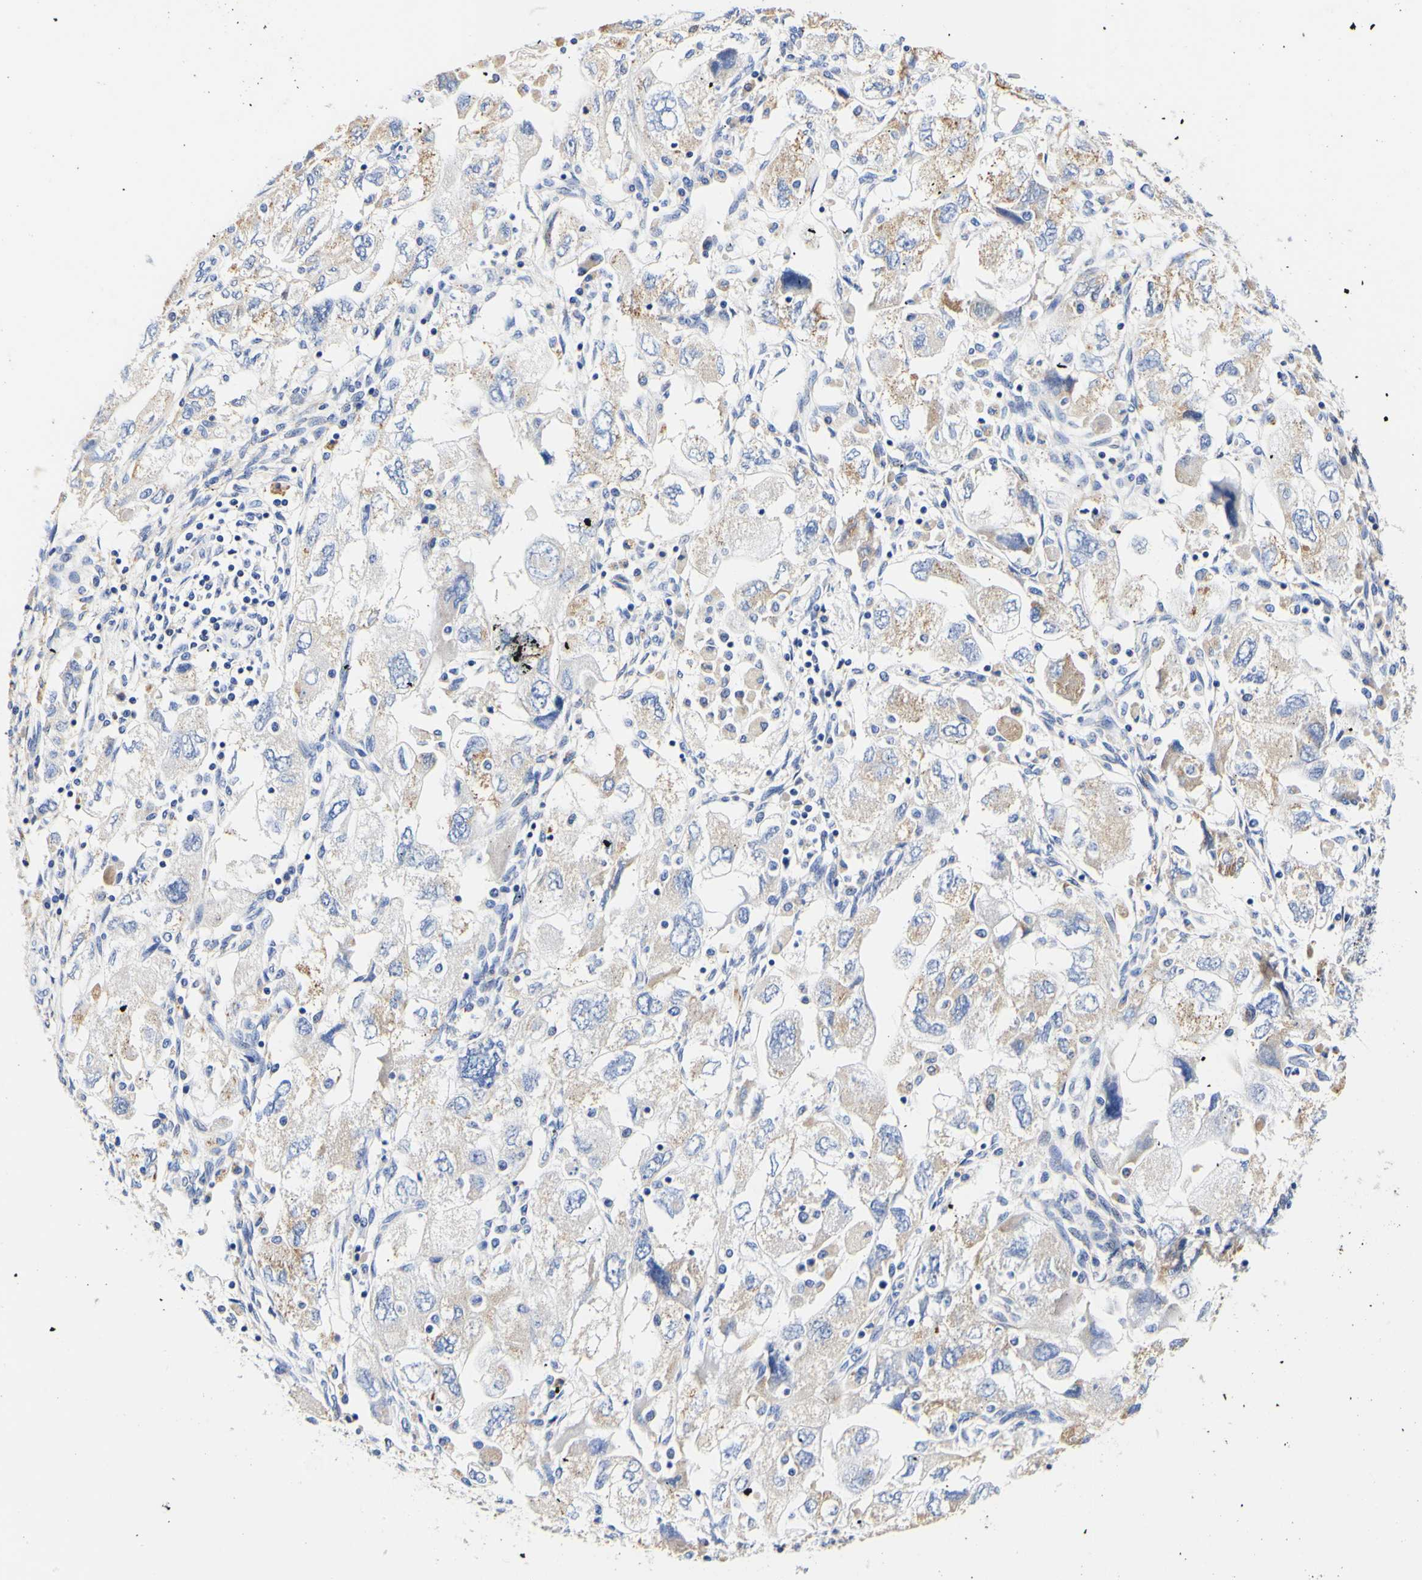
{"staining": {"intensity": "weak", "quantity": "25%-75%", "location": "cytoplasmic/membranous"}, "tissue": "ovarian cancer", "cell_type": "Tumor cells", "image_type": "cancer", "snomed": [{"axis": "morphology", "description": "Carcinoma, NOS"}, {"axis": "morphology", "description": "Cystadenocarcinoma, serous, NOS"}, {"axis": "topography", "description": "Ovary"}], "caption": "Immunohistochemistry (IHC) staining of ovarian carcinoma, which demonstrates low levels of weak cytoplasmic/membranous staining in about 25%-75% of tumor cells indicating weak cytoplasmic/membranous protein staining. The staining was performed using DAB (brown) for protein detection and nuclei were counterstained in hematoxylin (blue).", "gene": "CAMK4", "patient": {"sex": "female", "age": 69}}